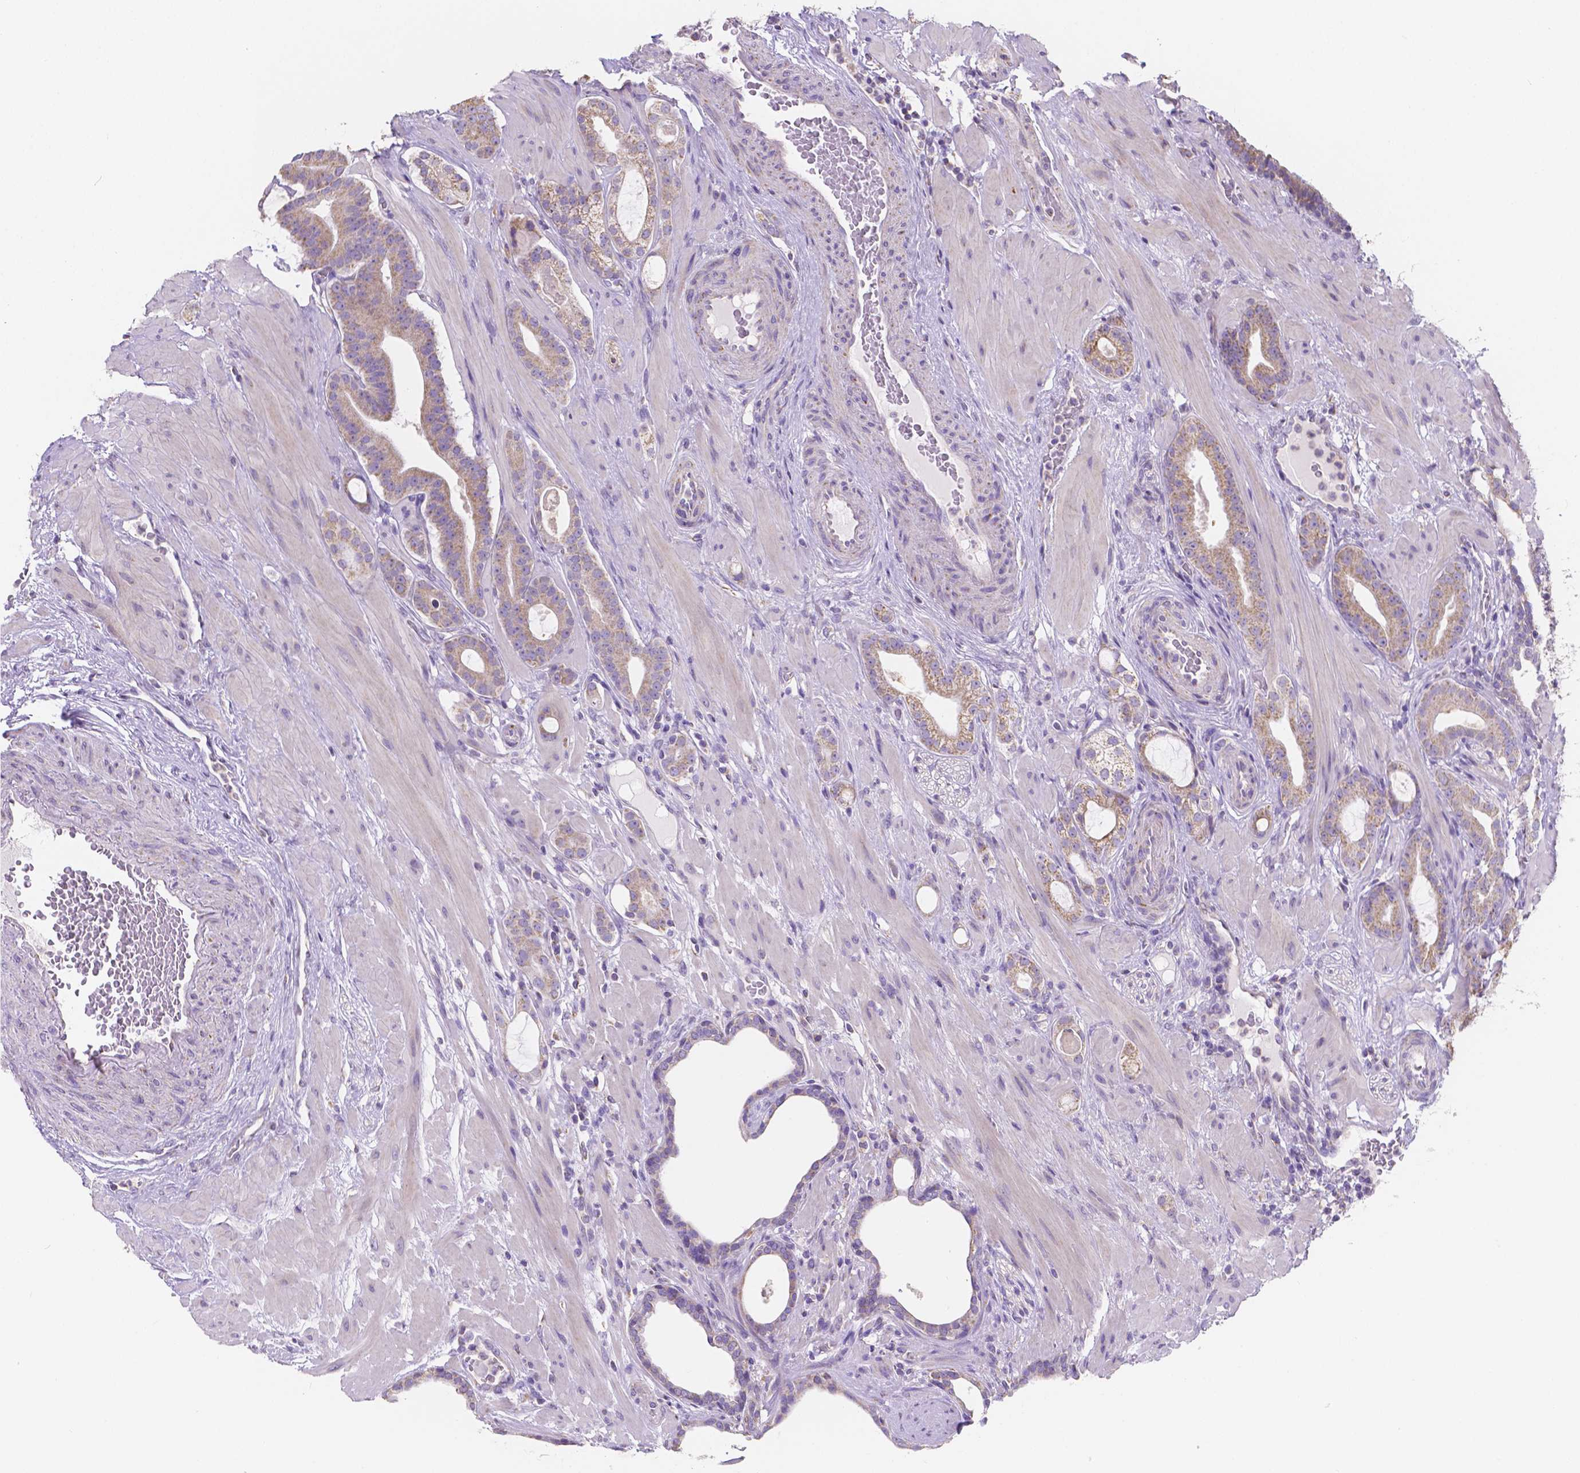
{"staining": {"intensity": "weak", "quantity": "25%-75%", "location": "cytoplasmic/membranous"}, "tissue": "prostate cancer", "cell_type": "Tumor cells", "image_type": "cancer", "snomed": [{"axis": "morphology", "description": "Adenocarcinoma, Low grade"}, {"axis": "topography", "description": "Prostate"}], "caption": "Immunohistochemical staining of human prostate adenocarcinoma (low-grade) reveals low levels of weak cytoplasmic/membranous protein positivity in approximately 25%-75% of tumor cells.", "gene": "TMEM130", "patient": {"sex": "male", "age": 57}}